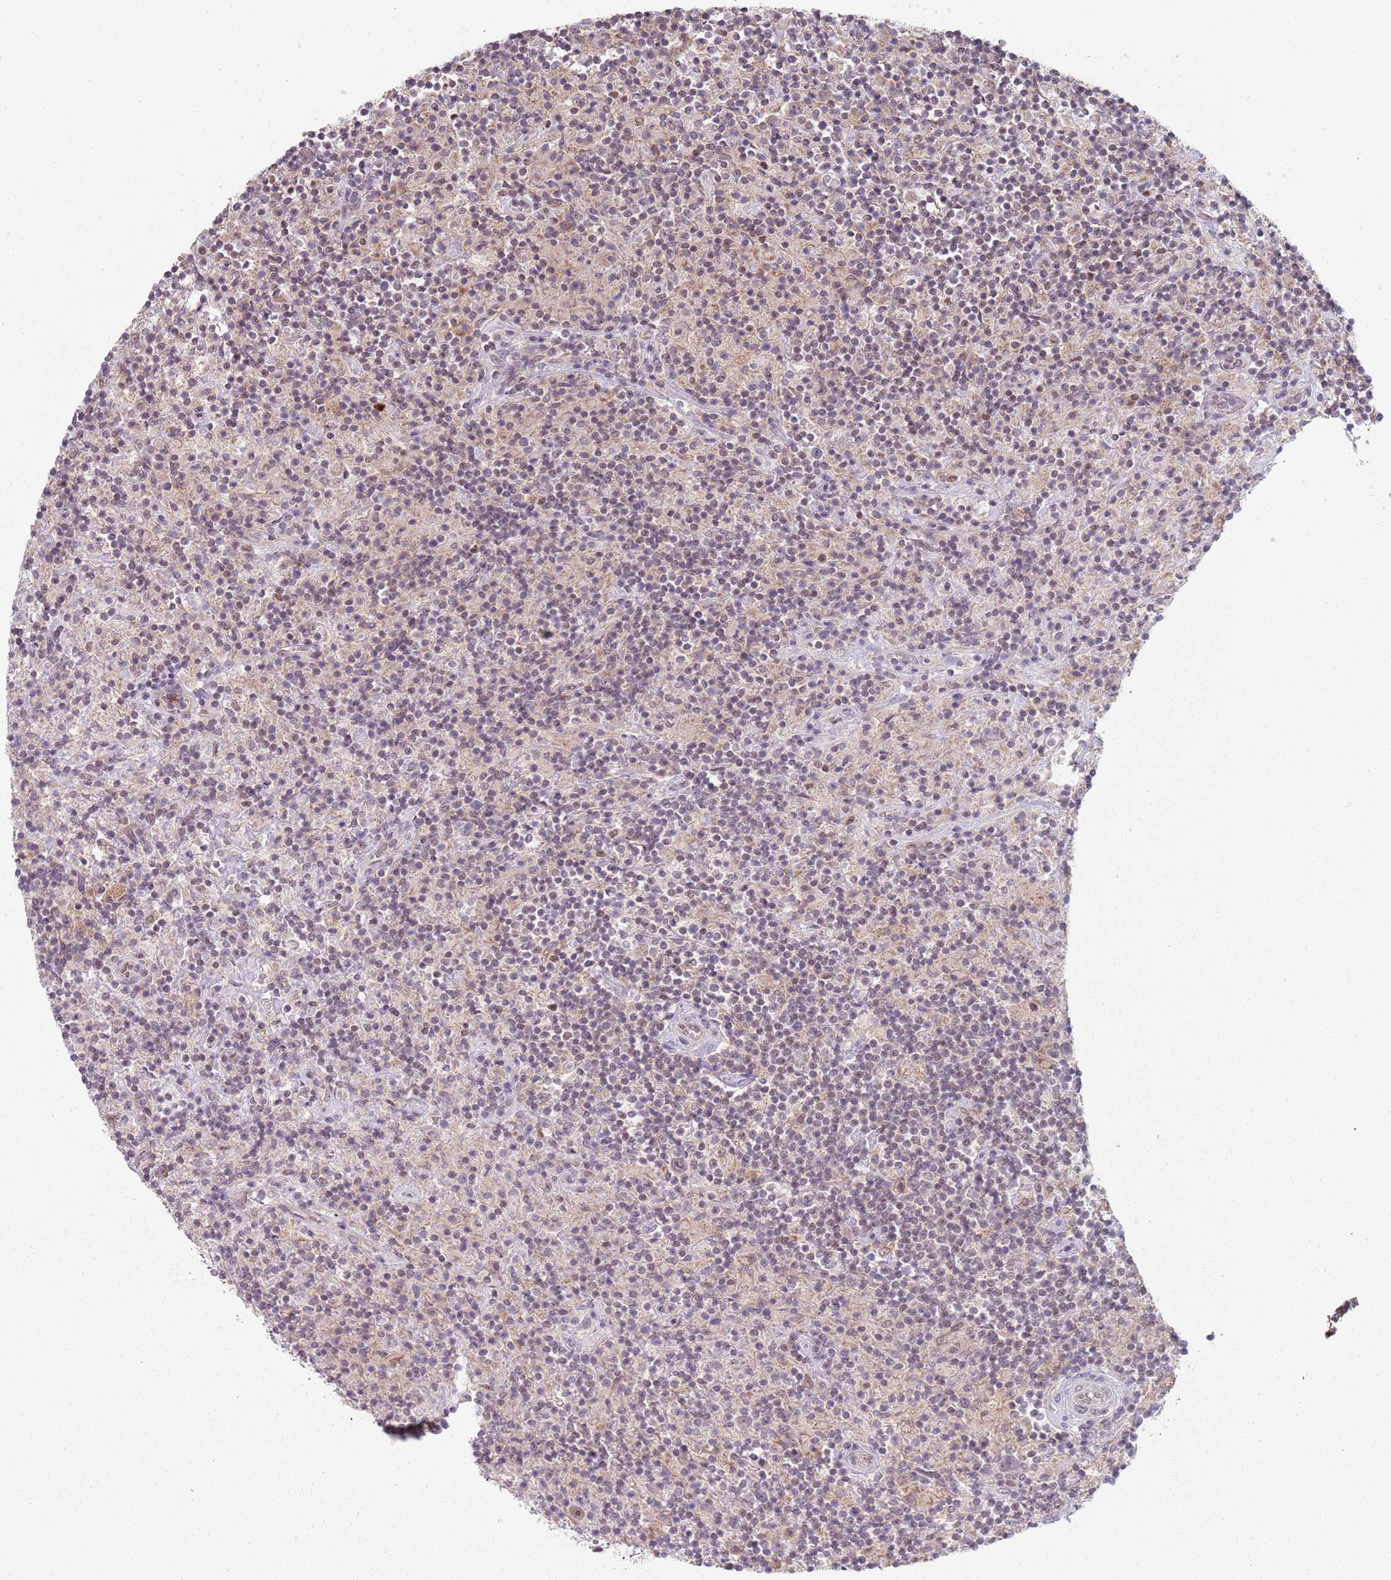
{"staining": {"intensity": "negative", "quantity": "none", "location": "none"}, "tissue": "lymphoma", "cell_type": "Tumor cells", "image_type": "cancer", "snomed": [{"axis": "morphology", "description": "Hodgkin's disease, NOS"}, {"axis": "topography", "description": "Lymph node"}], "caption": "Histopathology image shows no significant protein staining in tumor cells of Hodgkin's disease.", "gene": "SMARCAL1", "patient": {"sex": "male", "age": 70}}